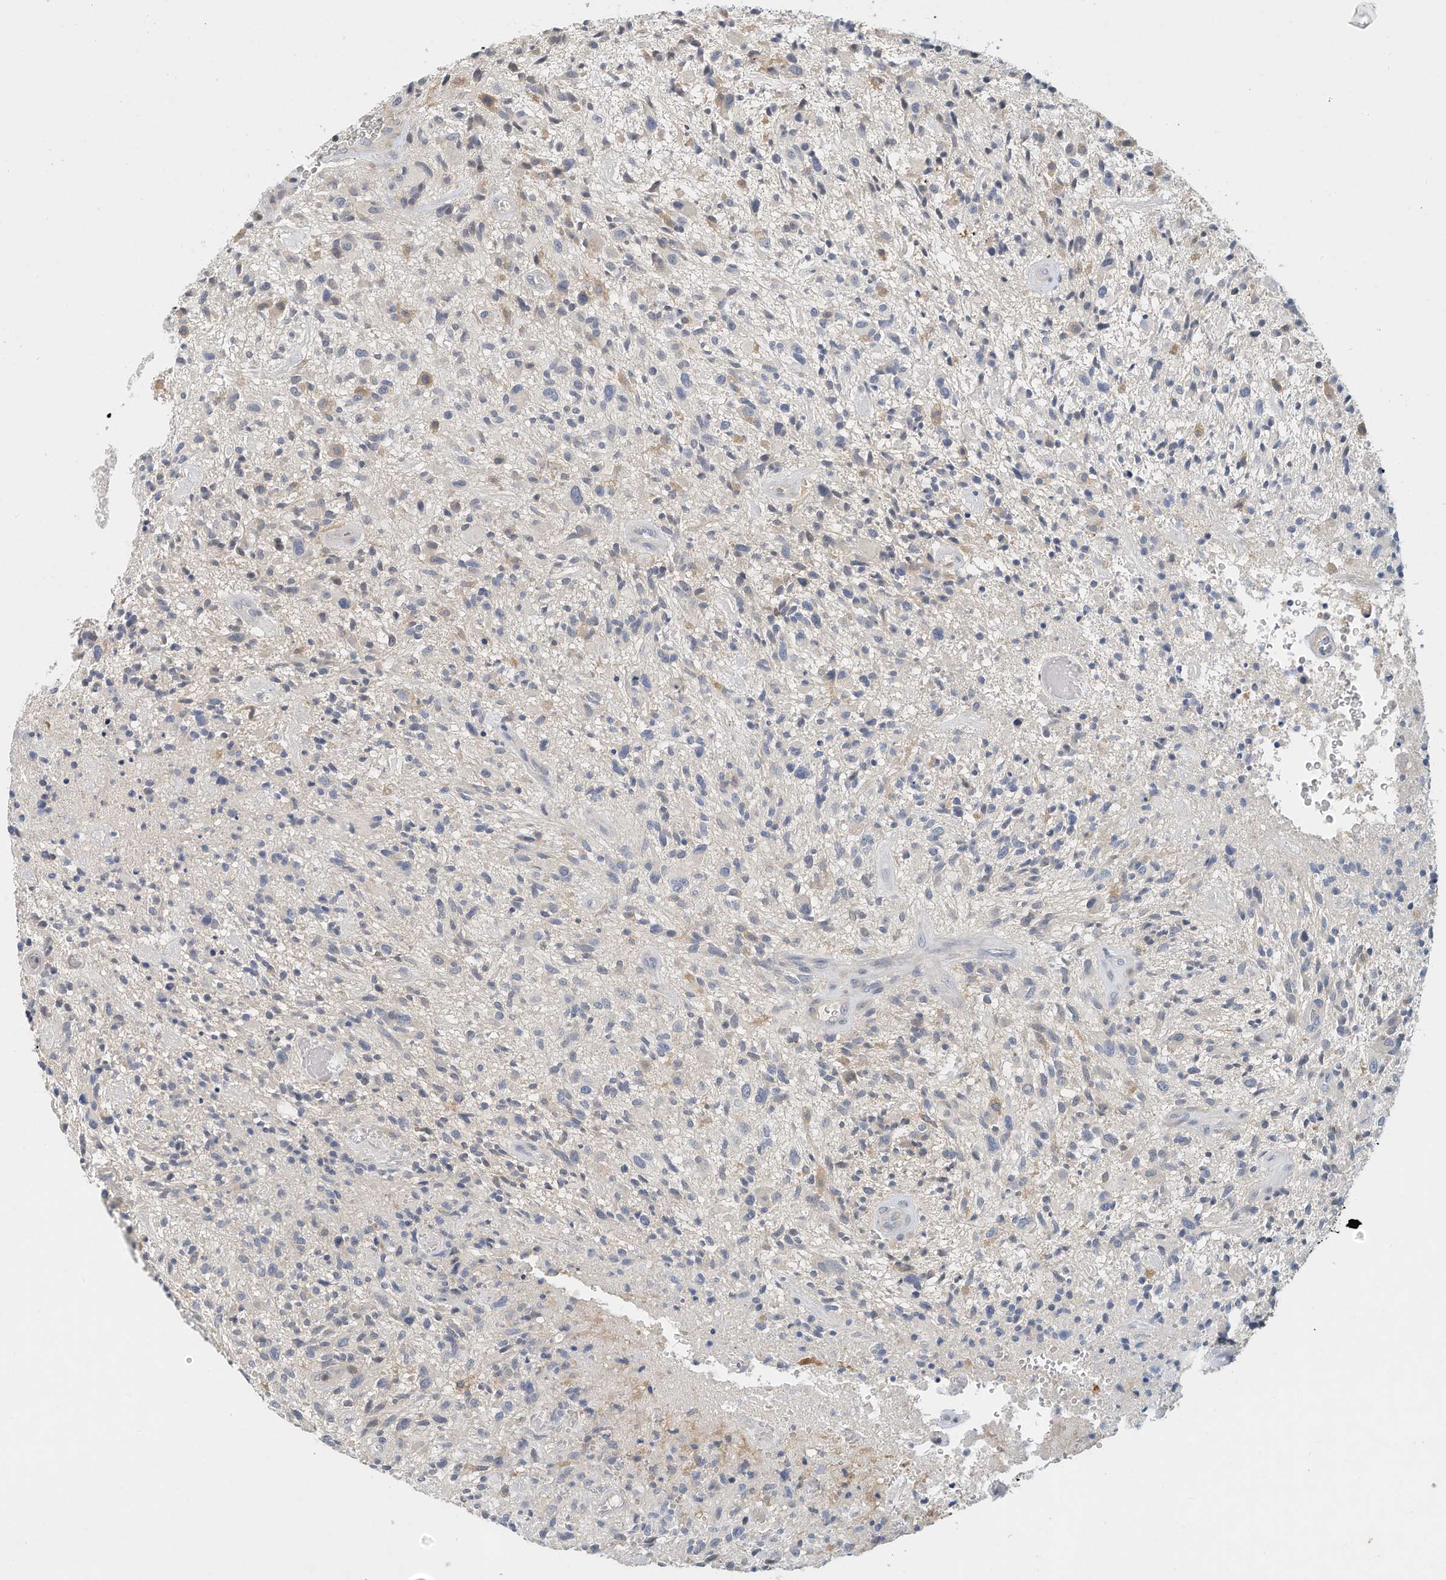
{"staining": {"intensity": "negative", "quantity": "none", "location": "none"}, "tissue": "glioma", "cell_type": "Tumor cells", "image_type": "cancer", "snomed": [{"axis": "morphology", "description": "Glioma, malignant, High grade"}, {"axis": "topography", "description": "Brain"}], "caption": "Immunohistochemical staining of human high-grade glioma (malignant) demonstrates no significant positivity in tumor cells. The staining is performed using DAB brown chromogen with nuclei counter-stained in using hematoxylin.", "gene": "MICAL1", "patient": {"sex": "male", "age": 47}}